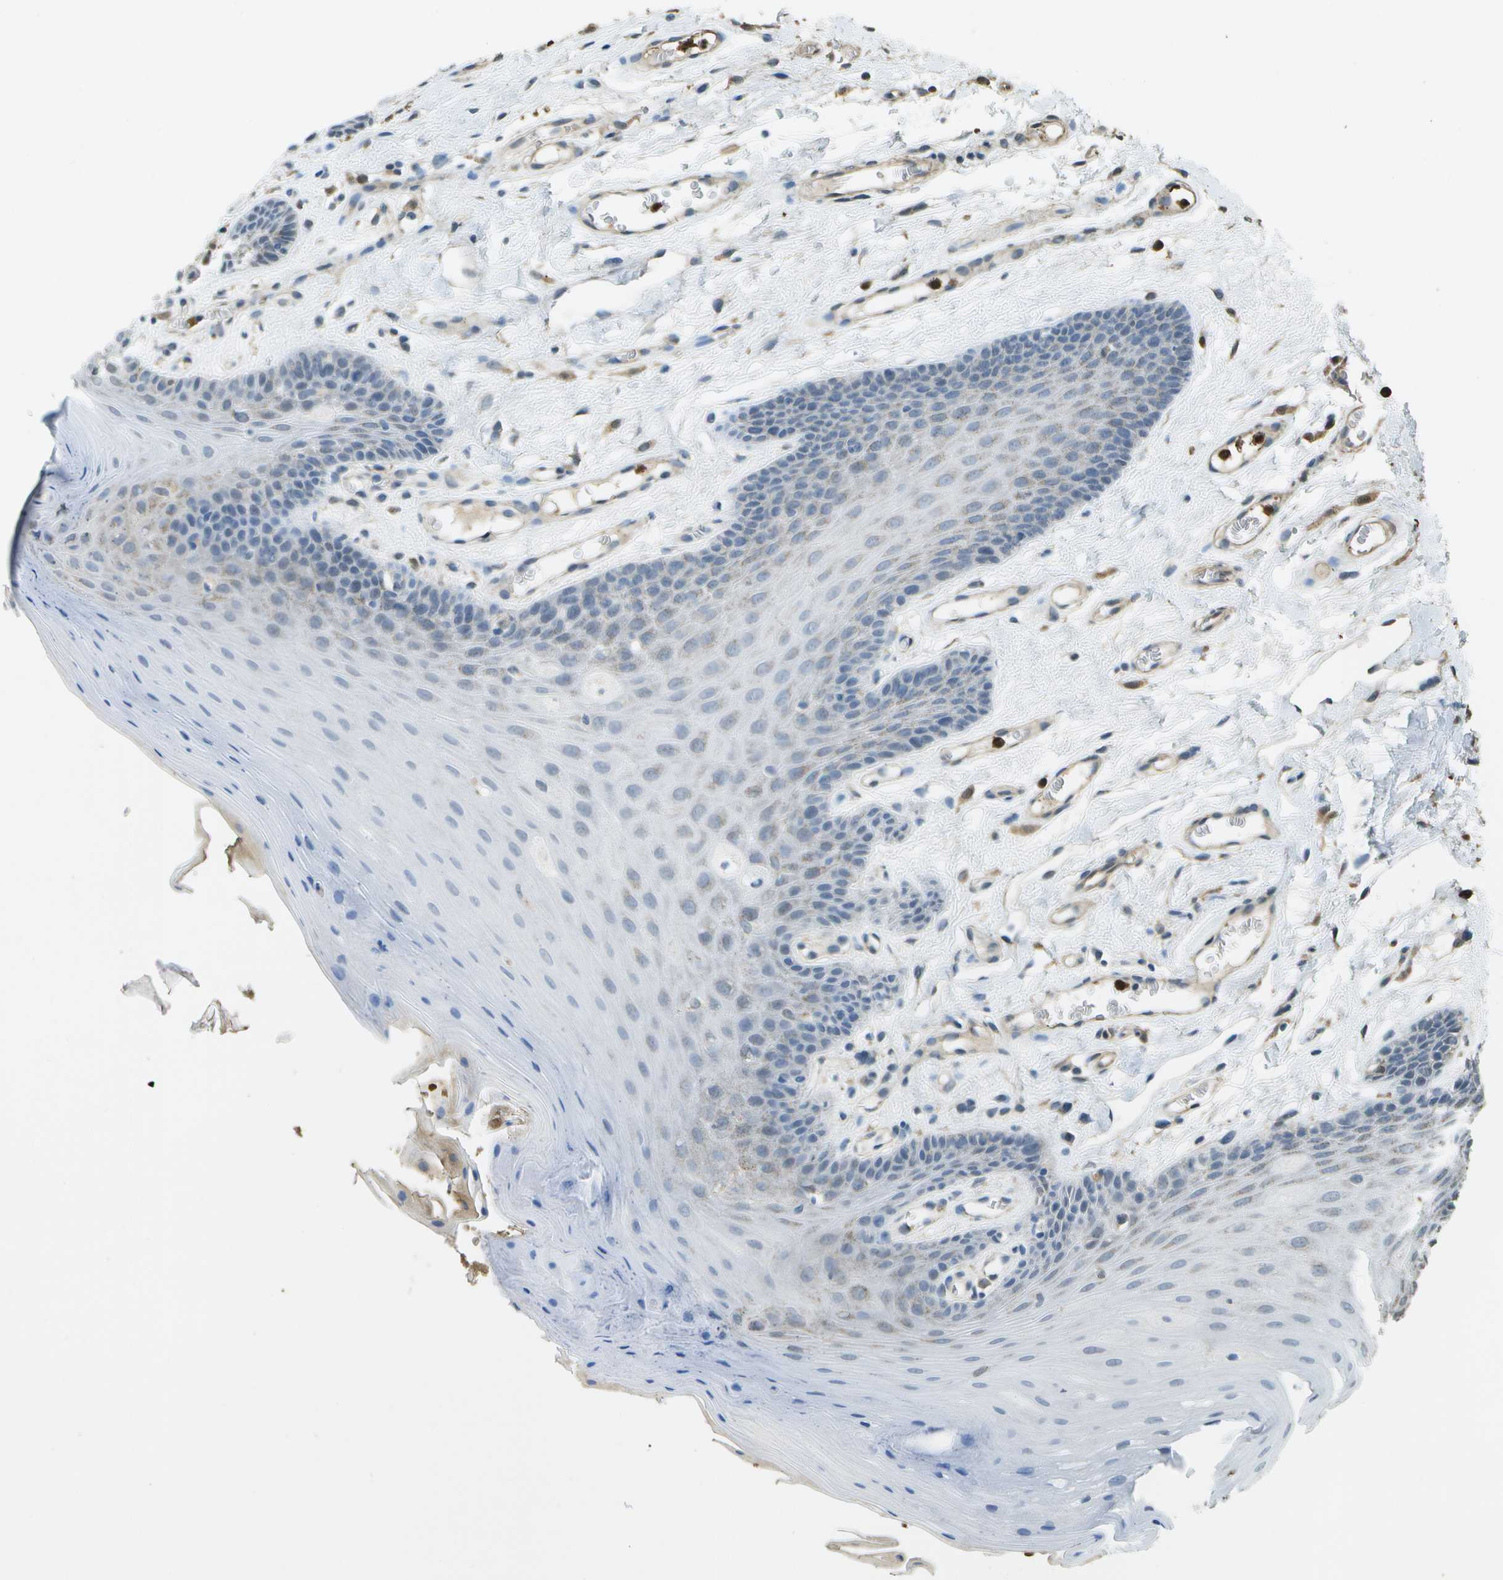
{"staining": {"intensity": "negative", "quantity": "none", "location": "none"}, "tissue": "oral mucosa", "cell_type": "Squamous epithelial cells", "image_type": "normal", "snomed": [{"axis": "morphology", "description": "Normal tissue, NOS"}, {"axis": "morphology", "description": "Squamous cell carcinoma, NOS"}, {"axis": "topography", "description": "Oral tissue"}, {"axis": "topography", "description": "Head-Neck"}], "caption": "Immunohistochemical staining of unremarkable human oral mucosa displays no significant positivity in squamous epithelial cells. (IHC, brightfield microscopy, high magnification).", "gene": "CACHD1", "patient": {"sex": "male", "age": 71}}